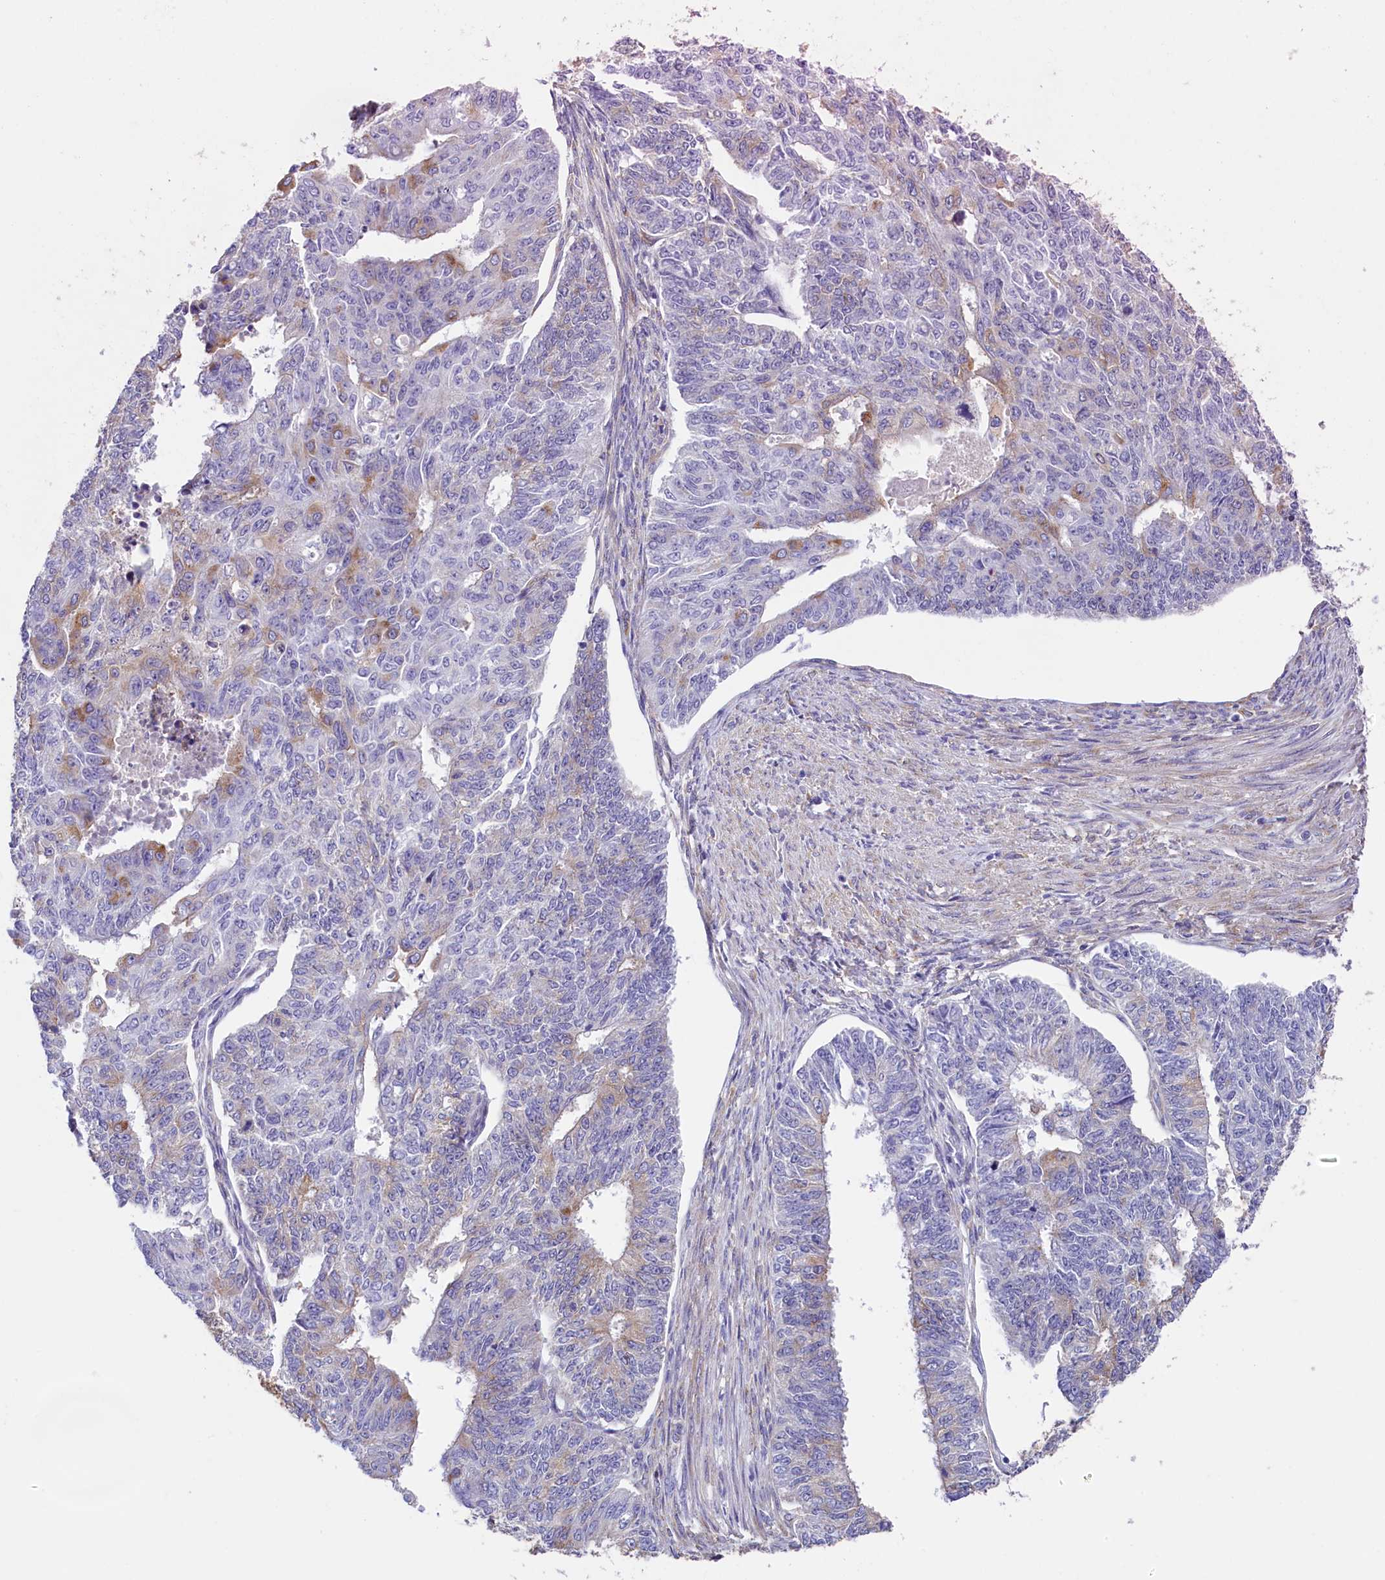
{"staining": {"intensity": "weak", "quantity": "<25%", "location": "cytoplasmic/membranous"}, "tissue": "endometrial cancer", "cell_type": "Tumor cells", "image_type": "cancer", "snomed": [{"axis": "morphology", "description": "Adenocarcinoma, NOS"}, {"axis": "topography", "description": "Endometrium"}], "caption": "Immunohistochemistry of human endometrial adenocarcinoma exhibits no staining in tumor cells.", "gene": "GPR21", "patient": {"sex": "female", "age": 32}}